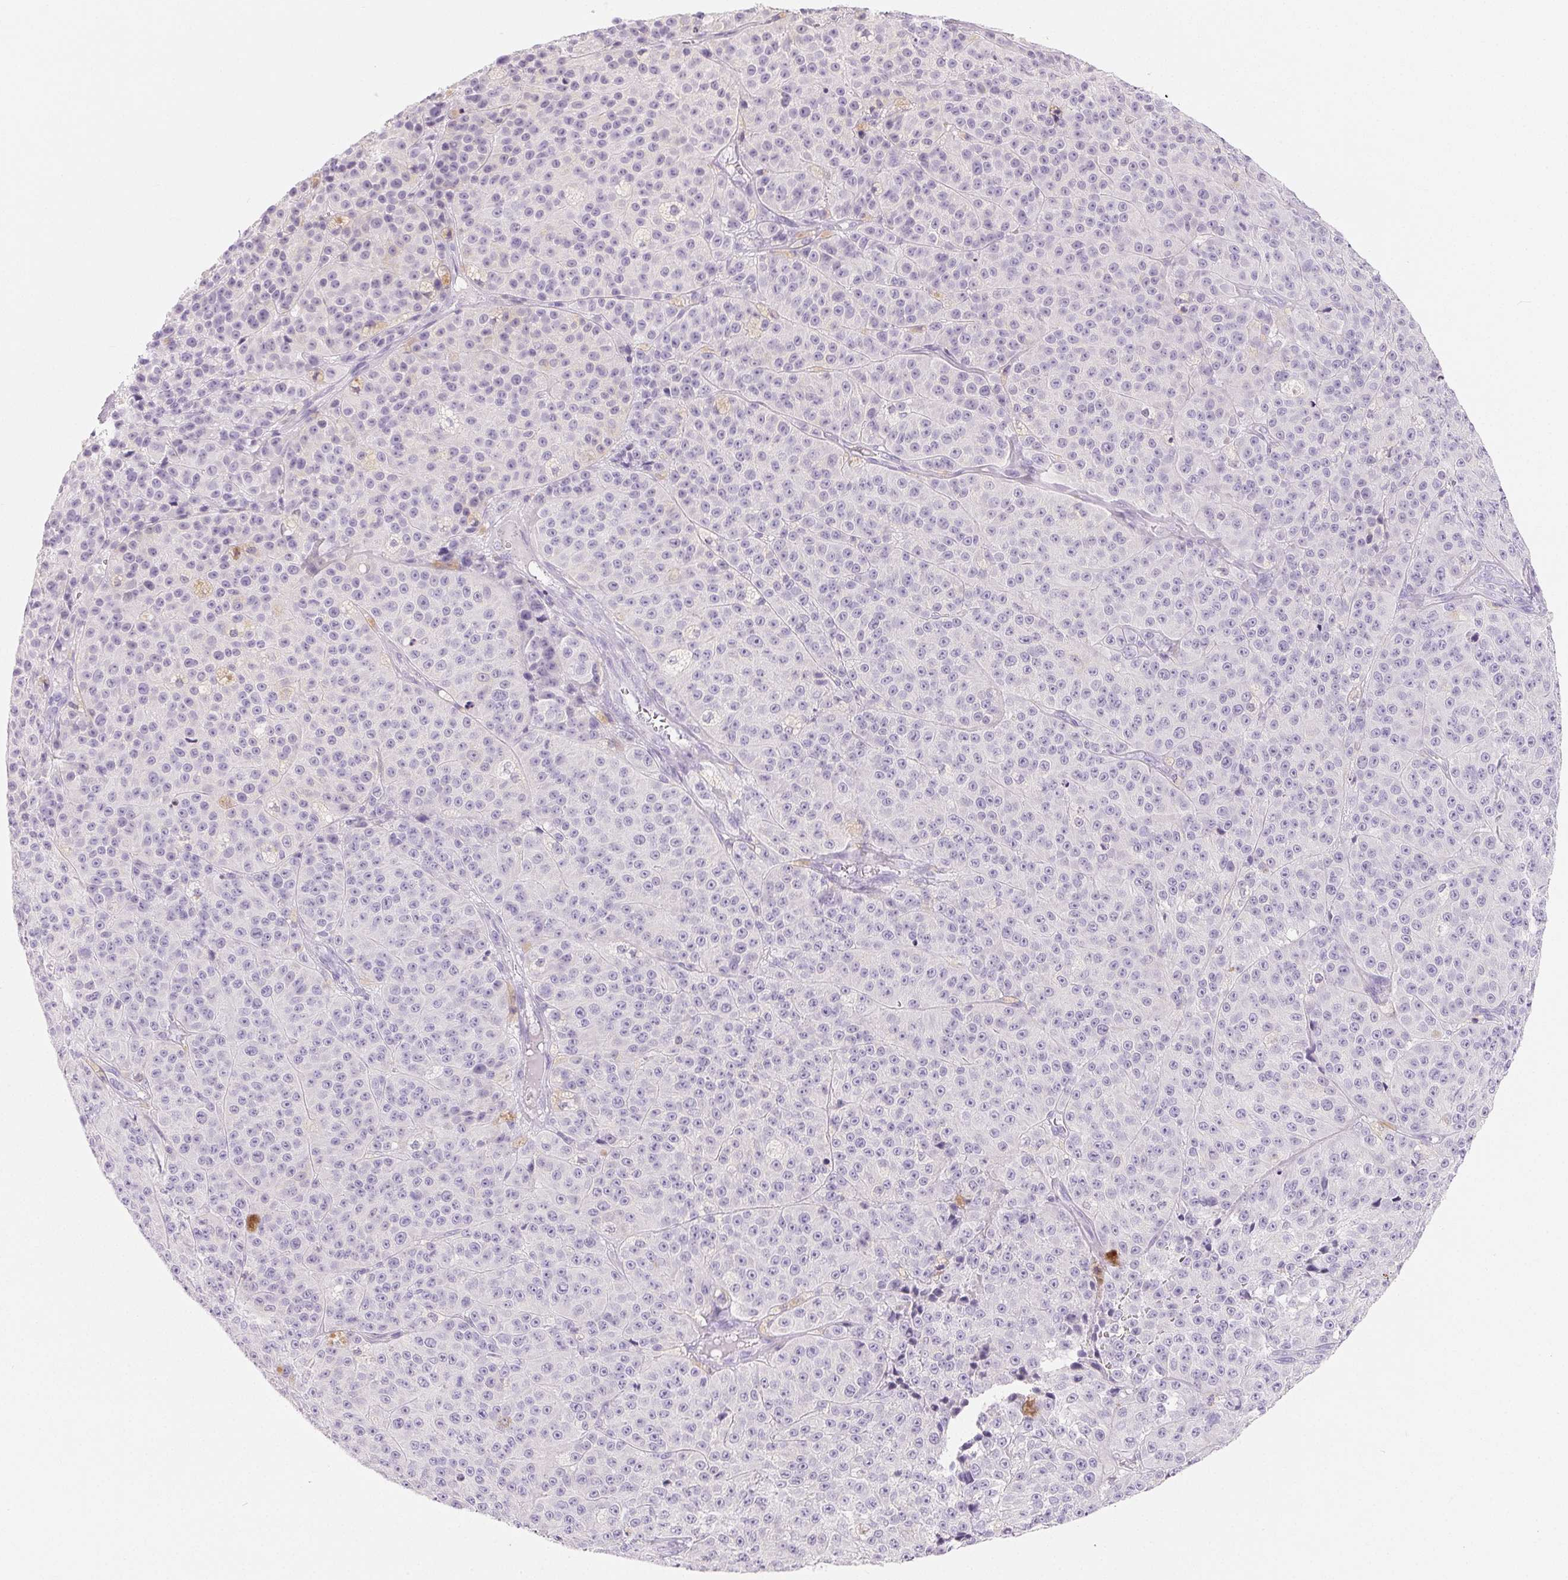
{"staining": {"intensity": "moderate", "quantity": "<25%", "location": "cytoplasmic/membranous"}, "tissue": "melanoma", "cell_type": "Tumor cells", "image_type": "cancer", "snomed": [{"axis": "morphology", "description": "Malignant melanoma, NOS"}, {"axis": "topography", "description": "Skin"}], "caption": "A brown stain labels moderate cytoplasmic/membranous staining of a protein in human melanoma tumor cells.", "gene": "SPACA5B", "patient": {"sex": "female", "age": 58}}